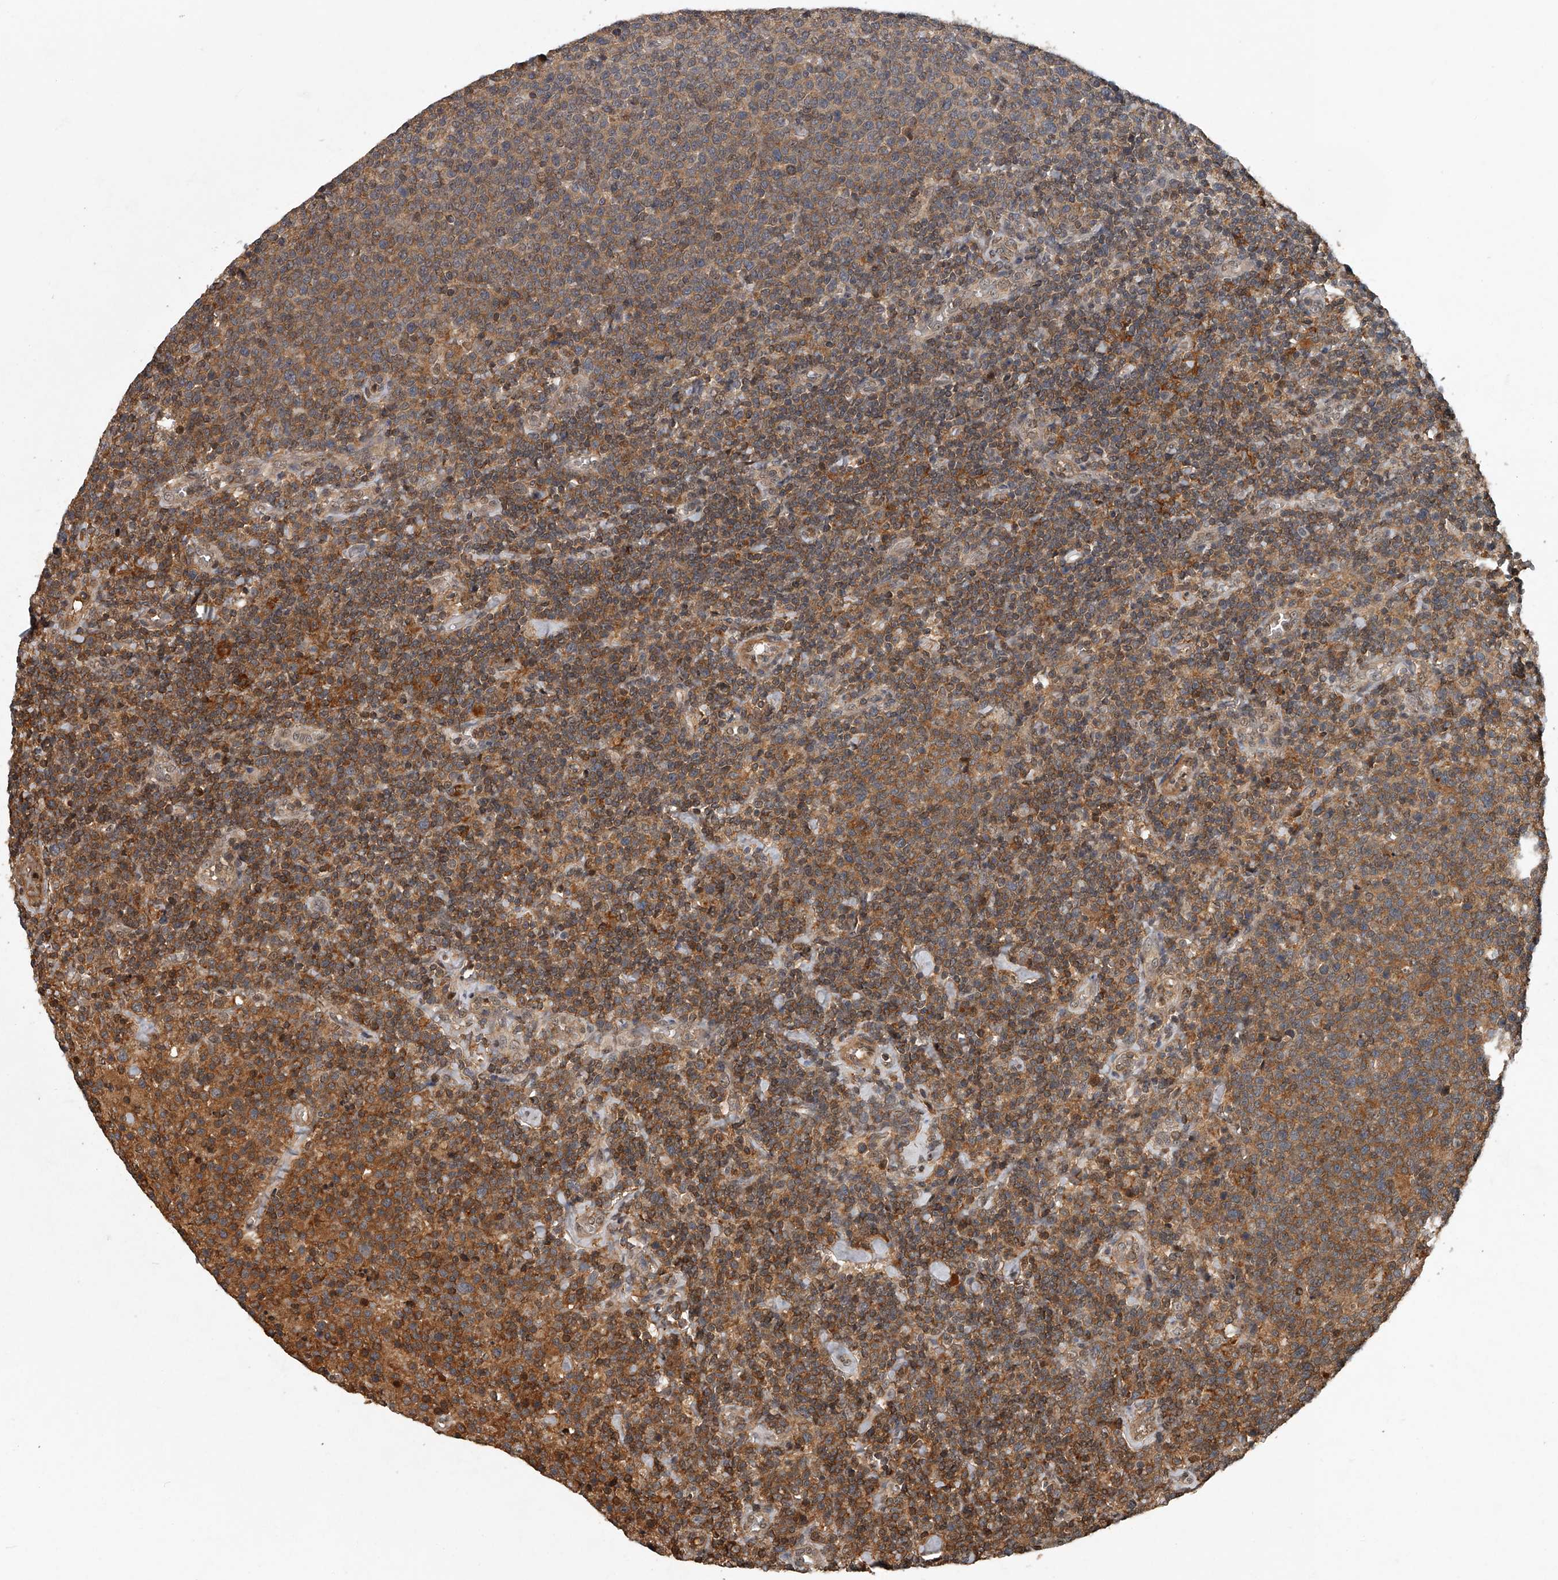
{"staining": {"intensity": "moderate", "quantity": ">75%", "location": "cytoplasmic/membranous"}, "tissue": "lymphoma", "cell_type": "Tumor cells", "image_type": "cancer", "snomed": [{"axis": "morphology", "description": "Malignant lymphoma, non-Hodgkin's type, High grade"}, {"axis": "topography", "description": "Lymph node"}], "caption": "DAB immunohistochemical staining of malignant lymphoma, non-Hodgkin's type (high-grade) displays moderate cytoplasmic/membranous protein staining in approximately >75% of tumor cells.", "gene": "PLEKHG1", "patient": {"sex": "male", "age": 61}}